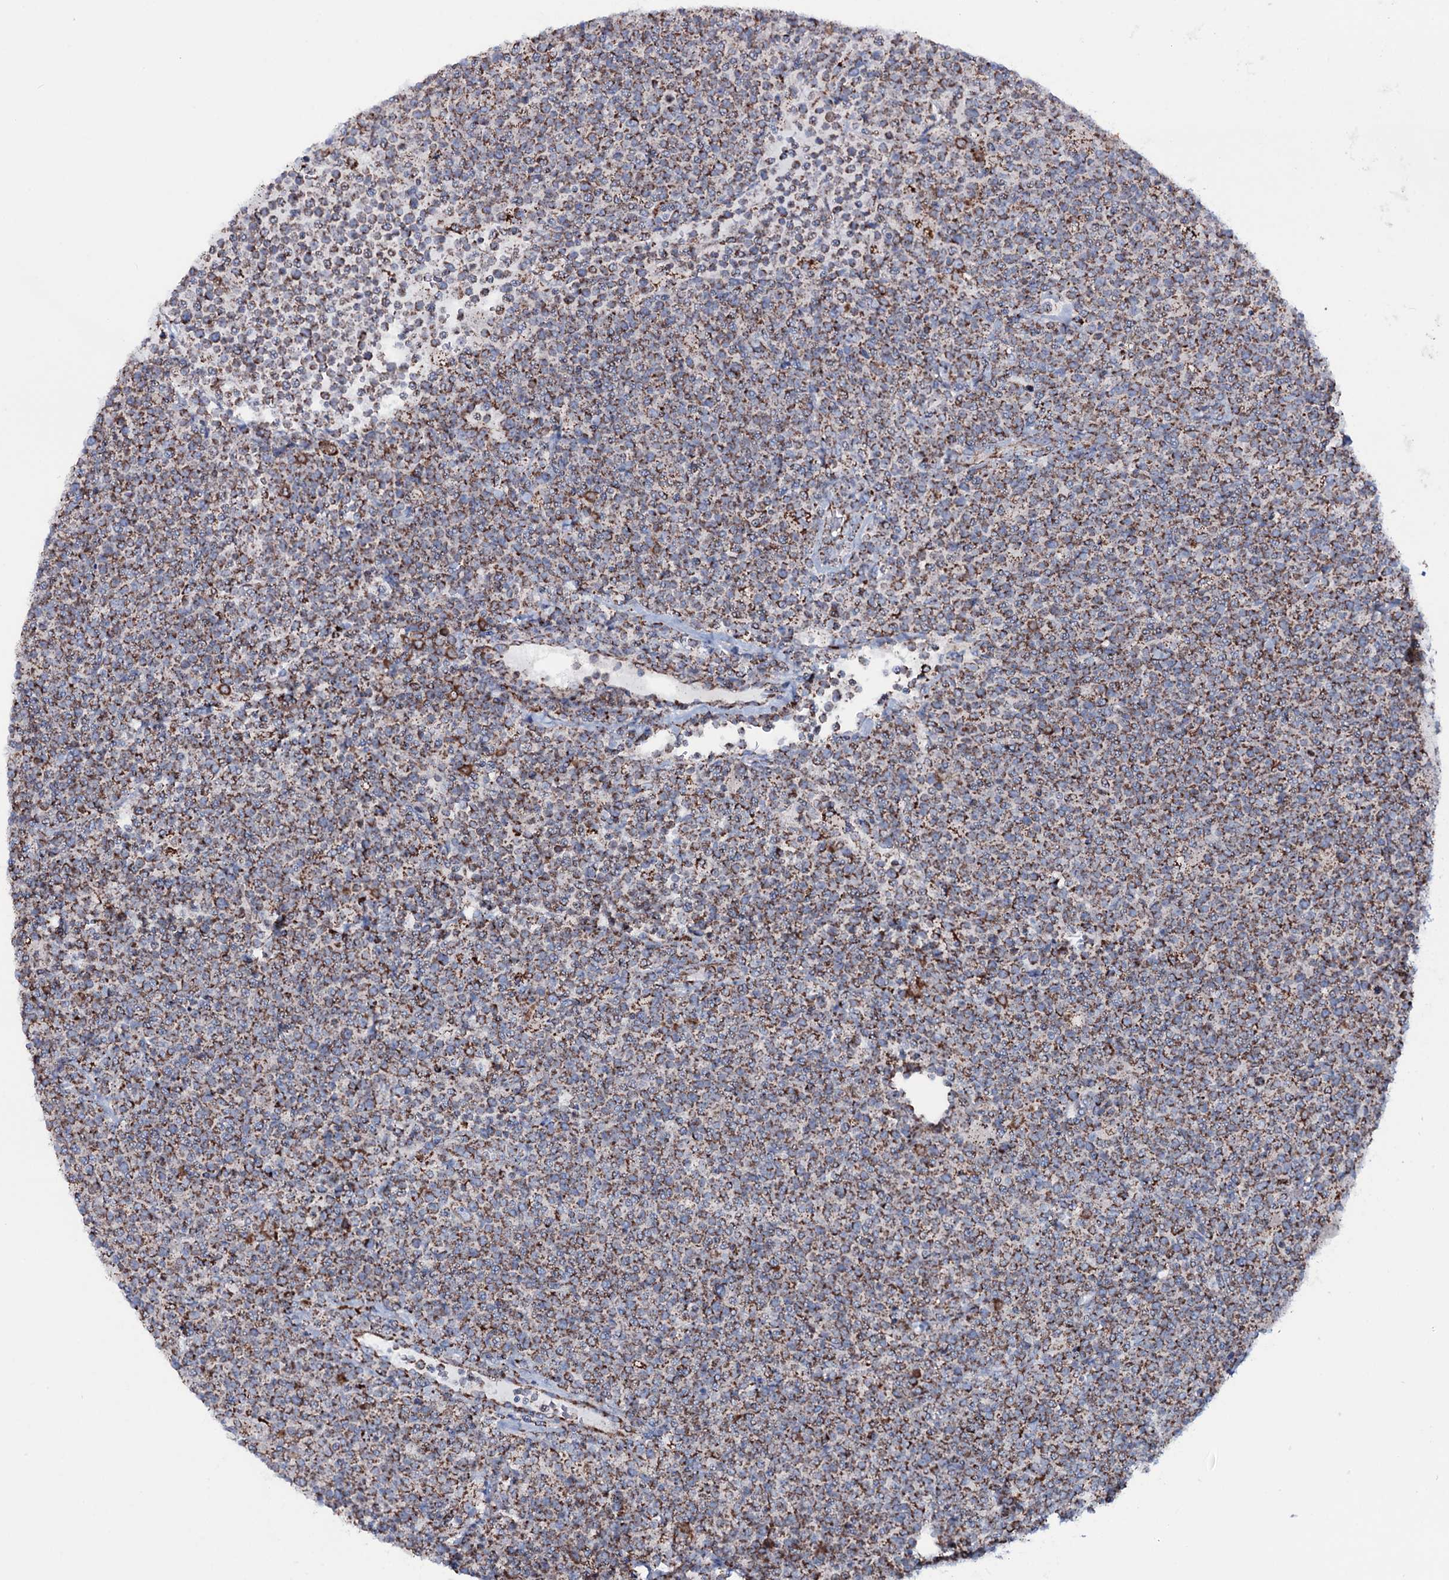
{"staining": {"intensity": "moderate", "quantity": ">75%", "location": "cytoplasmic/membranous"}, "tissue": "lymphoma", "cell_type": "Tumor cells", "image_type": "cancer", "snomed": [{"axis": "morphology", "description": "Malignant lymphoma, non-Hodgkin's type, High grade"}, {"axis": "topography", "description": "Lymph node"}], "caption": "A histopathology image of lymphoma stained for a protein reveals moderate cytoplasmic/membranous brown staining in tumor cells.", "gene": "MRPS35", "patient": {"sex": "male", "age": 61}}